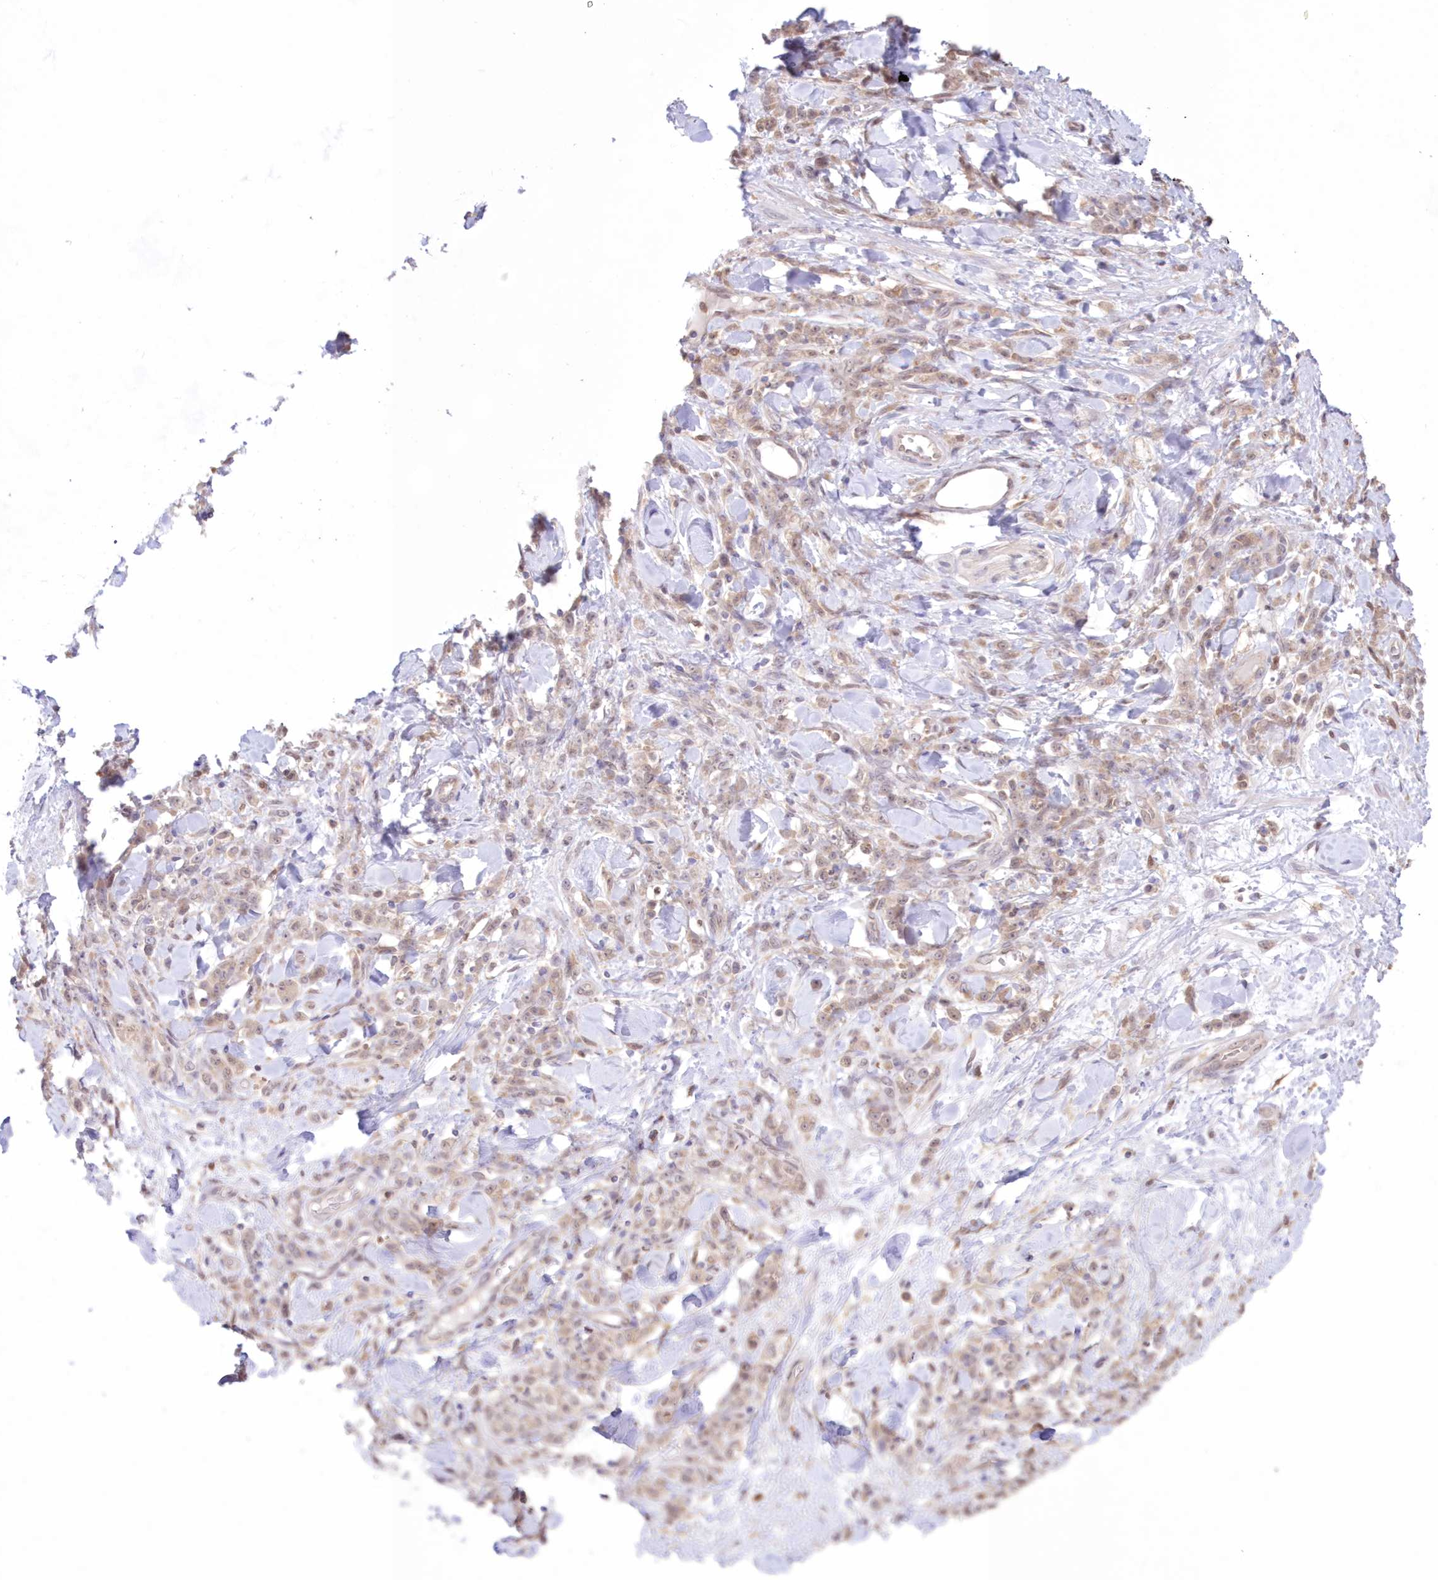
{"staining": {"intensity": "weak", "quantity": "25%-75%", "location": "cytoplasmic/membranous,nuclear"}, "tissue": "stomach cancer", "cell_type": "Tumor cells", "image_type": "cancer", "snomed": [{"axis": "morphology", "description": "Normal tissue, NOS"}, {"axis": "morphology", "description": "Adenocarcinoma, NOS"}, {"axis": "topography", "description": "Stomach"}], "caption": "Weak cytoplasmic/membranous and nuclear staining for a protein is identified in about 25%-75% of tumor cells of stomach cancer (adenocarcinoma) using immunohistochemistry (IHC).", "gene": "RNPEP", "patient": {"sex": "male", "age": 82}}